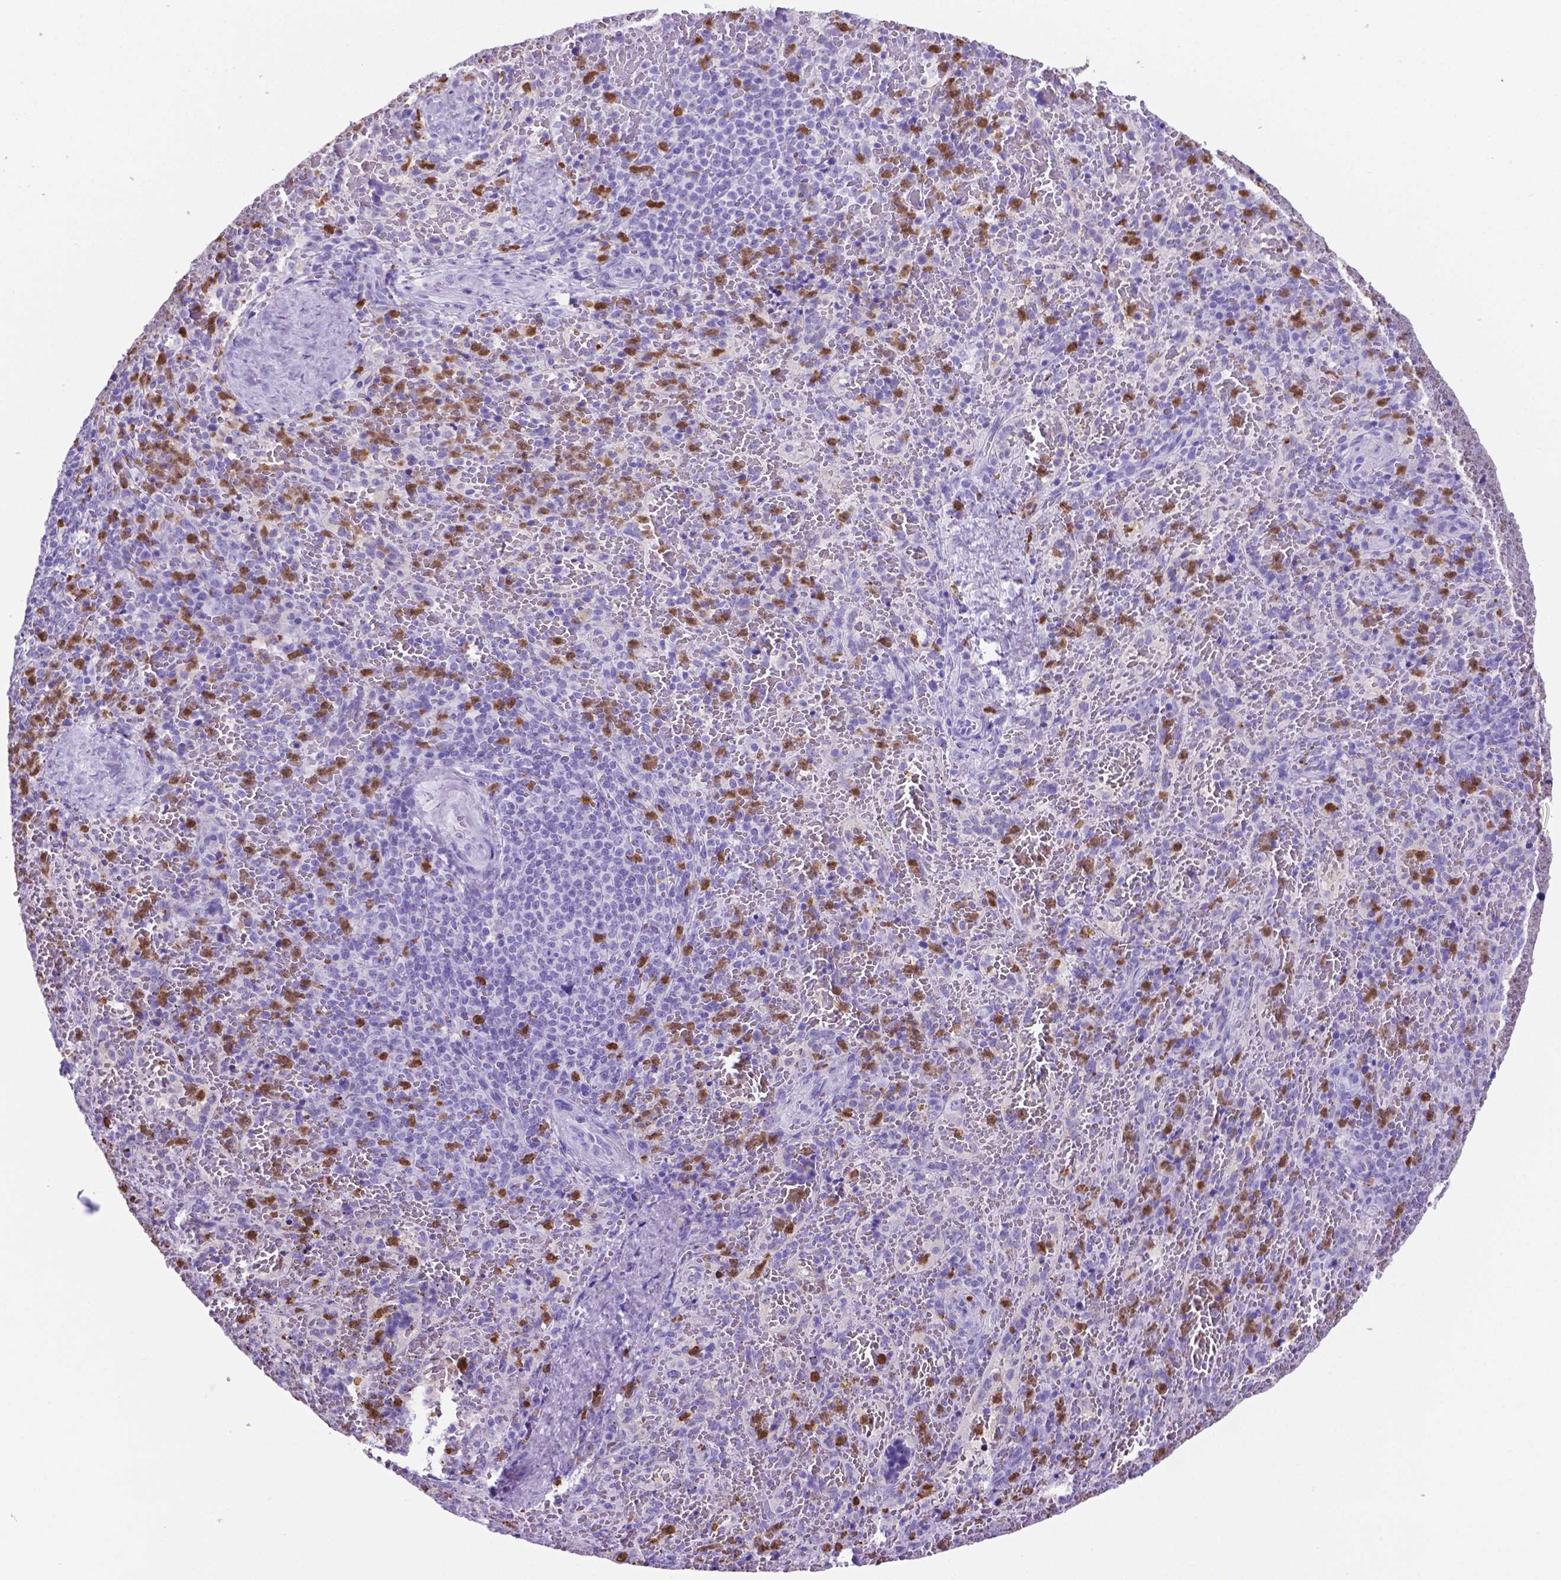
{"staining": {"intensity": "moderate", "quantity": "25%-75%", "location": "cytoplasmic/membranous"}, "tissue": "spleen", "cell_type": "Cells in red pulp", "image_type": "normal", "snomed": [{"axis": "morphology", "description": "Normal tissue, NOS"}, {"axis": "topography", "description": "Spleen"}], "caption": "Protein positivity by IHC displays moderate cytoplasmic/membranous expression in about 25%-75% of cells in red pulp in normal spleen. The staining was performed using DAB, with brown indicating positive protein expression. Nuclei are stained blue with hematoxylin.", "gene": "LZTR1", "patient": {"sex": "female", "age": 50}}